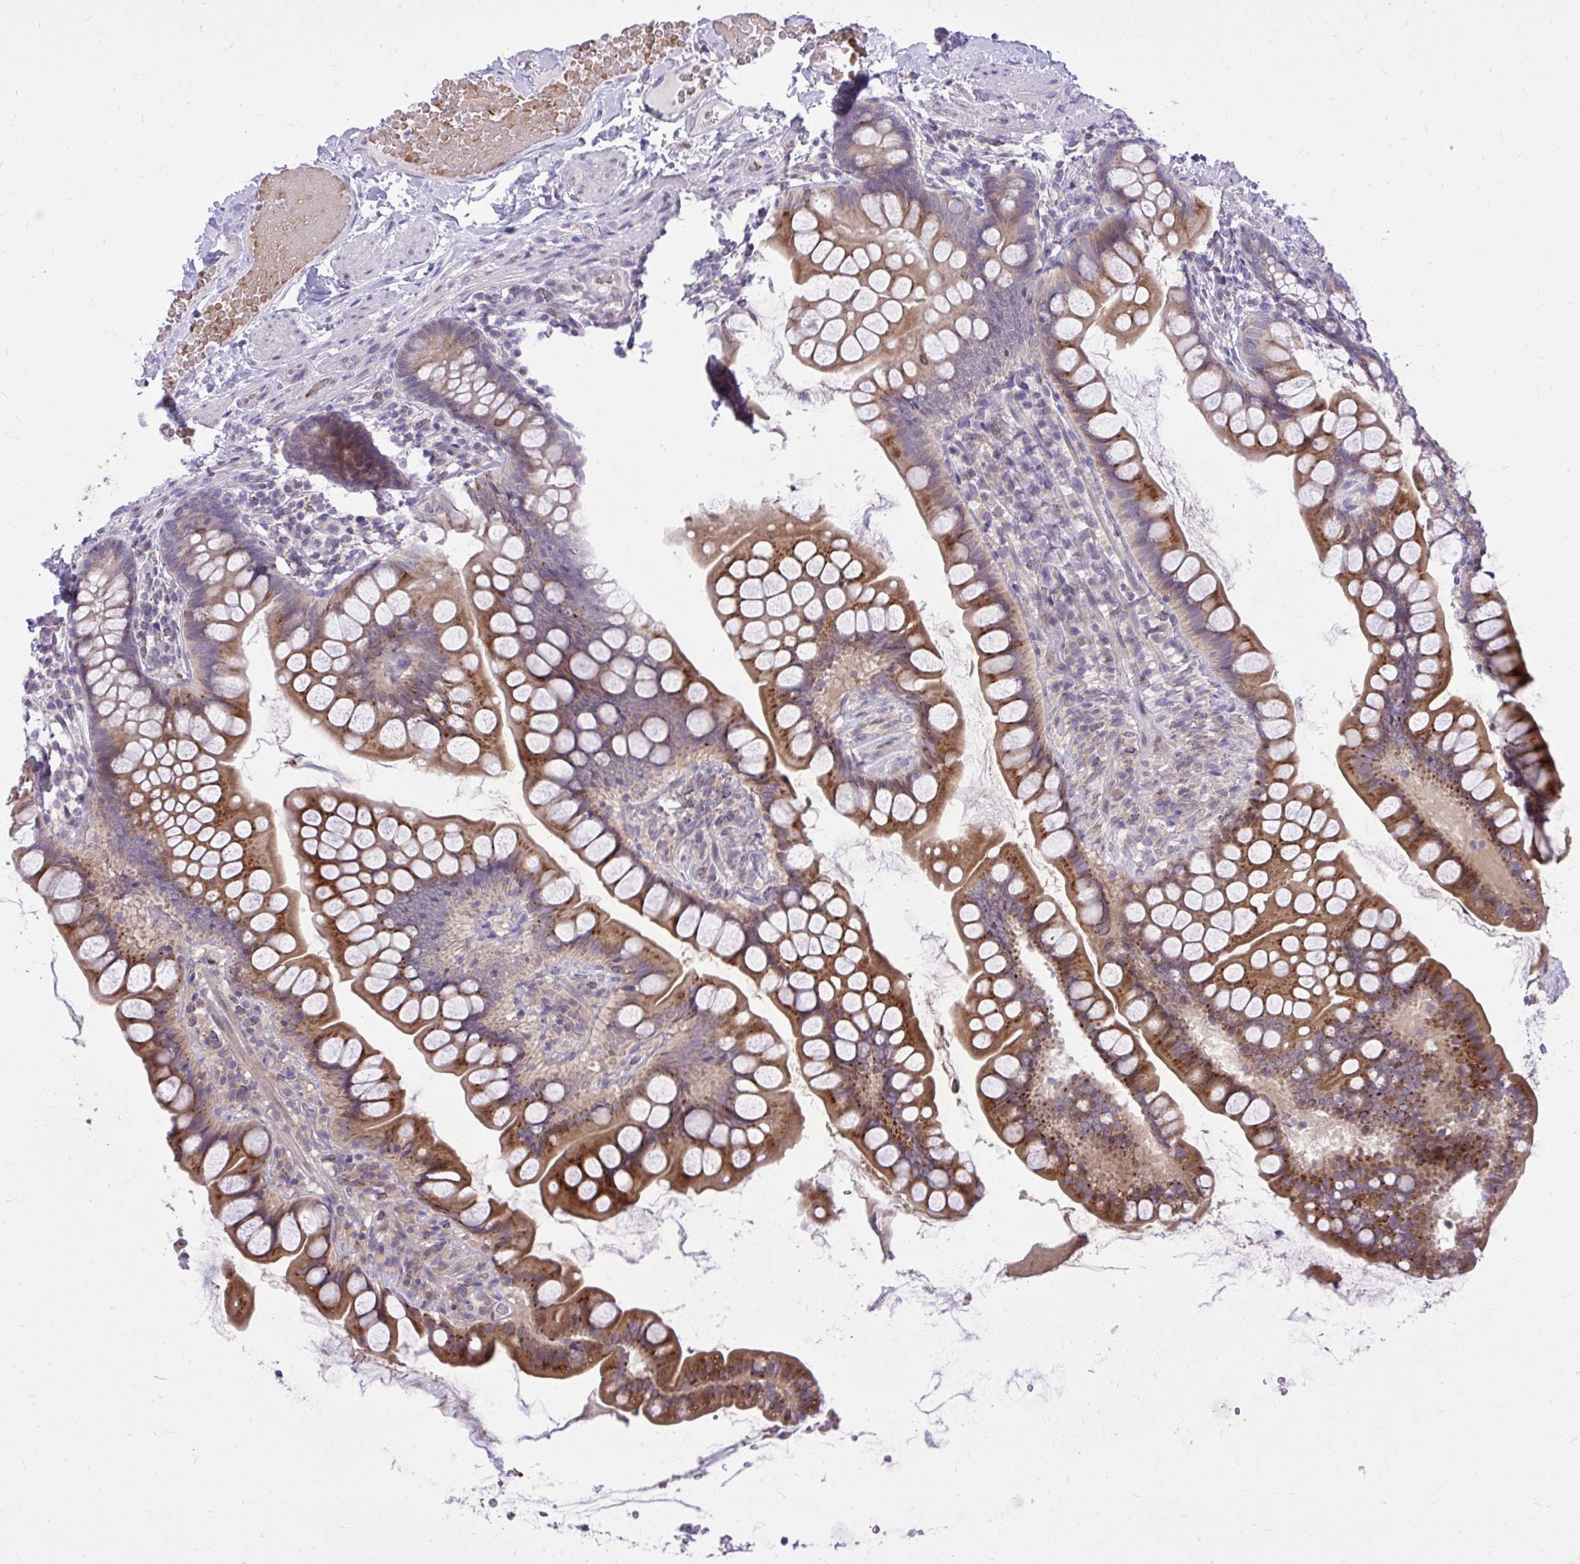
{"staining": {"intensity": "strong", "quantity": ">75%", "location": "cytoplasmic/membranous"}, "tissue": "small intestine", "cell_type": "Glandular cells", "image_type": "normal", "snomed": [{"axis": "morphology", "description": "Normal tissue, NOS"}, {"axis": "topography", "description": "Small intestine"}], "caption": "Immunohistochemistry (DAB (3,3'-diaminobenzidine)) staining of normal human small intestine exhibits strong cytoplasmic/membranous protein positivity in about >75% of glandular cells. (DAB = brown stain, brightfield microscopy at high magnification).", "gene": "DPY19L1", "patient": {"sex": "male", "age": 70}}